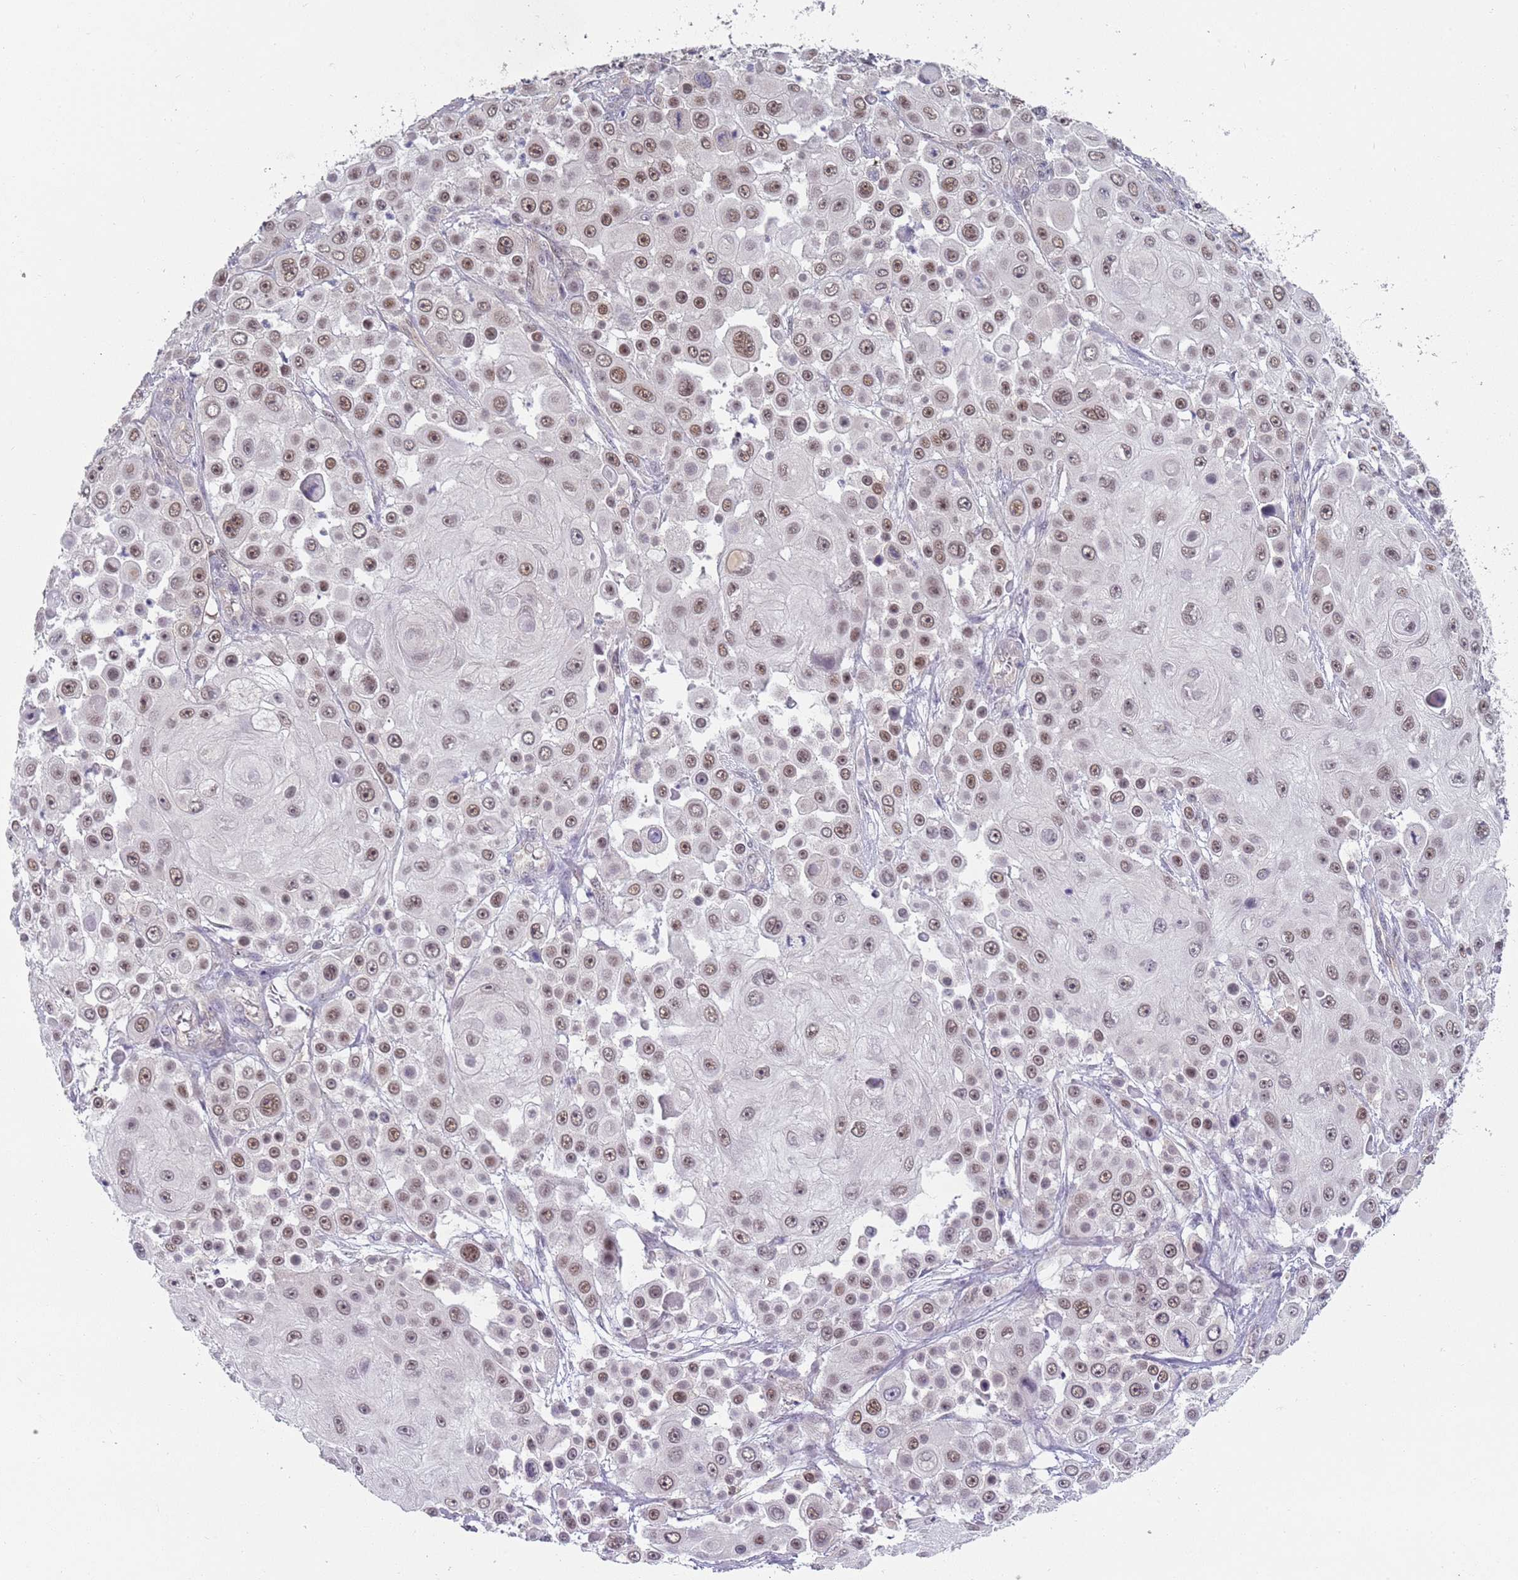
{"staining": {"intensity": "moderate", "quantity": "25%-75%", "location": "nuclear"}, "tissue": "skin cancer", "cell_type": "Tumor cells", "image_type": "cancer", "snomed": [{"axis": "morphology", "description": "Squamous cell carcinoma, NOS"}, {"axis": "topography", "description": "Skin"}], "caption": "Brown immunohistochemical staining in human skin squamous cell carcinoma exhibits moderate nuclear staining in approximately 25%-75% of tumor cells. (Brightfield microscopy of DAB IHC at high magnification).", "gene": "SMARCAL1", "patient": {"sex": "male", "age": 67}}